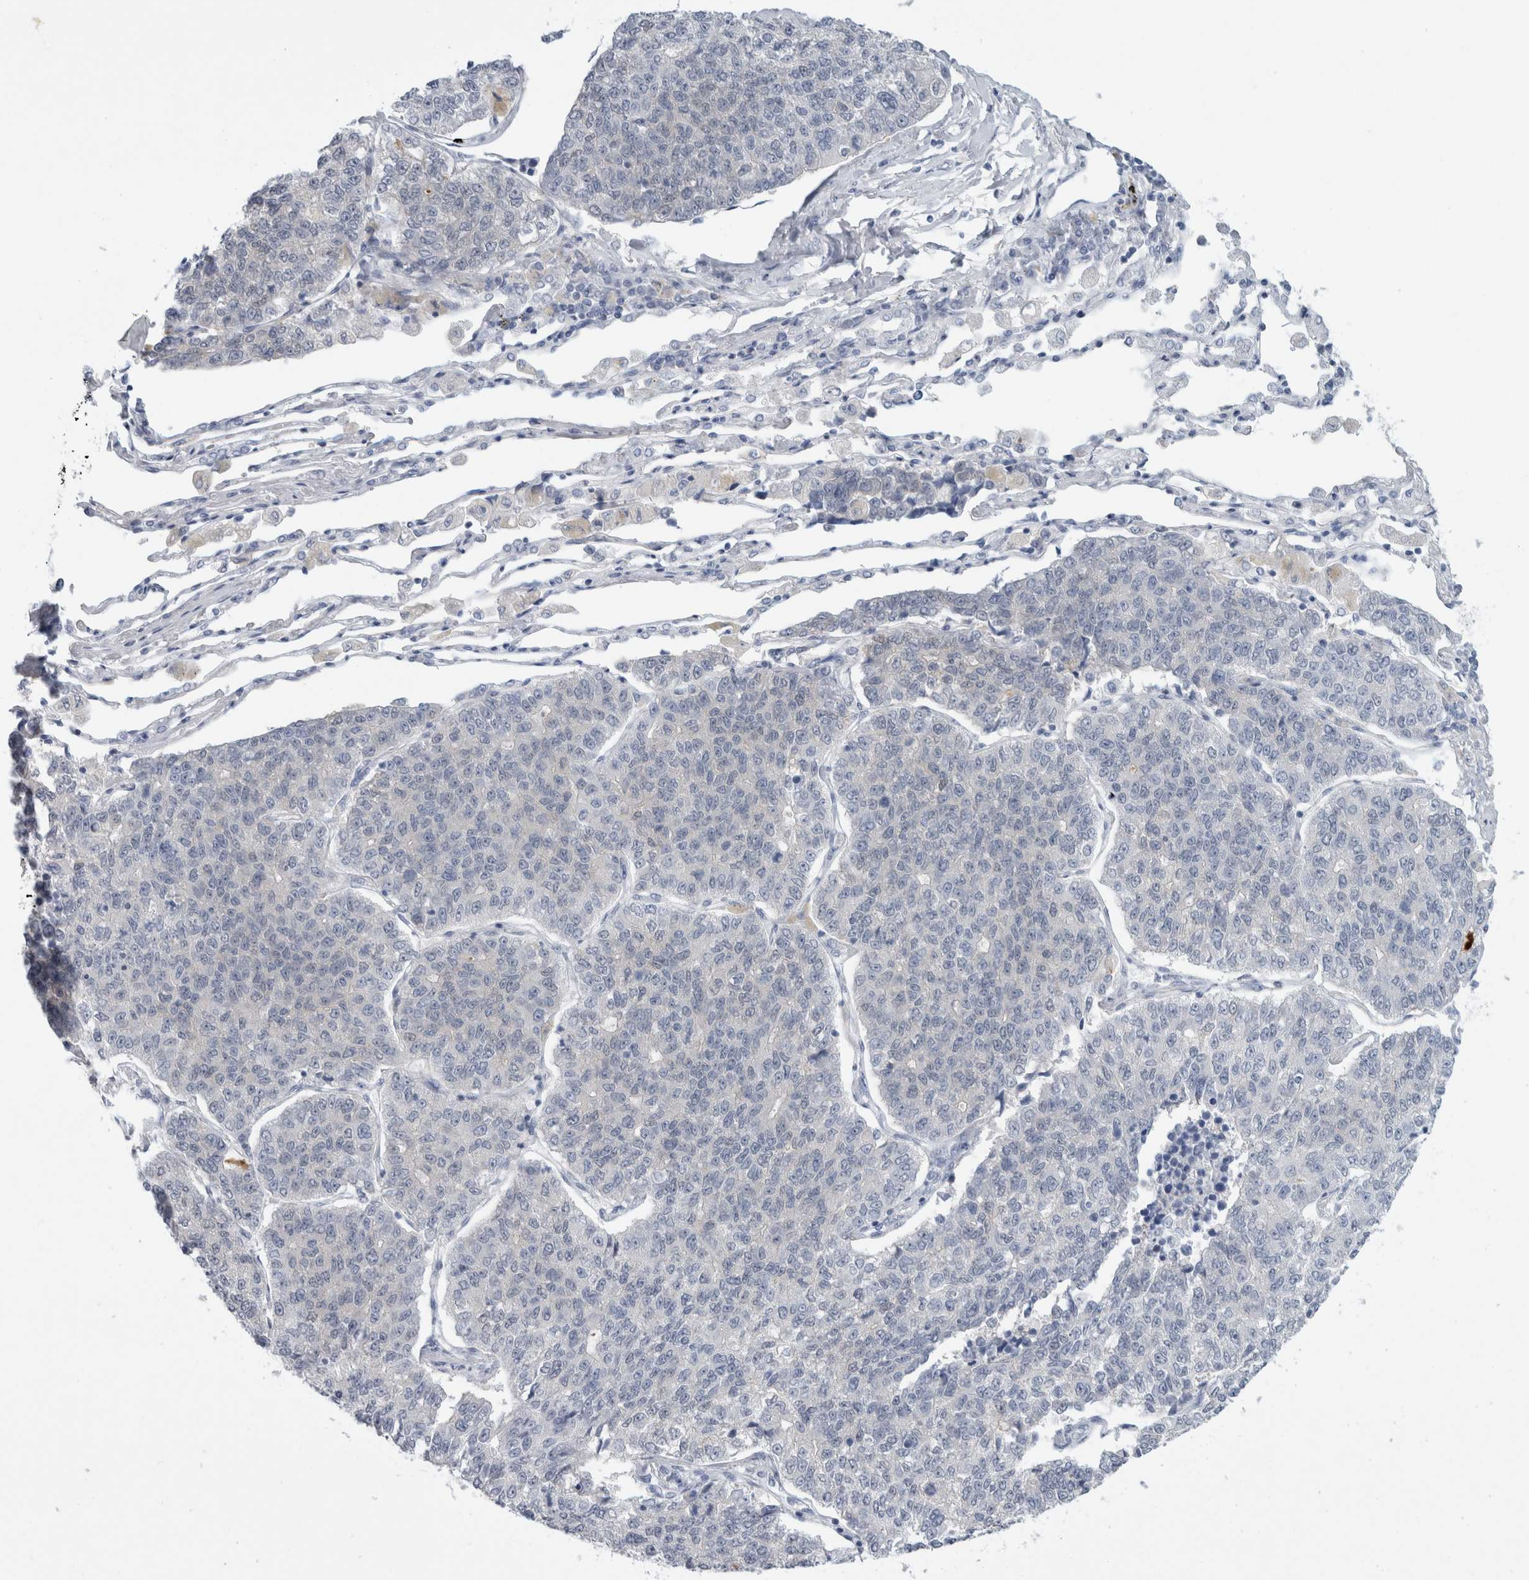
{"staining": {"intensity": "negative", "quantity": "none", "location": "none"}, "tissue": "lung cancer", "cell_type": "Tumor cells", "image_type": "cancer", "snomed": [{"axis": "morphology", "description": "Adenocarcinoma, NOS"}, {"axis": "topography", "description": "Lung"}], "caption": "Tumor cells show no significant protein staining in adenocarcinoma (lung).", "gene": "CASP6", "patient": {"sex": "male", "age": 49}}